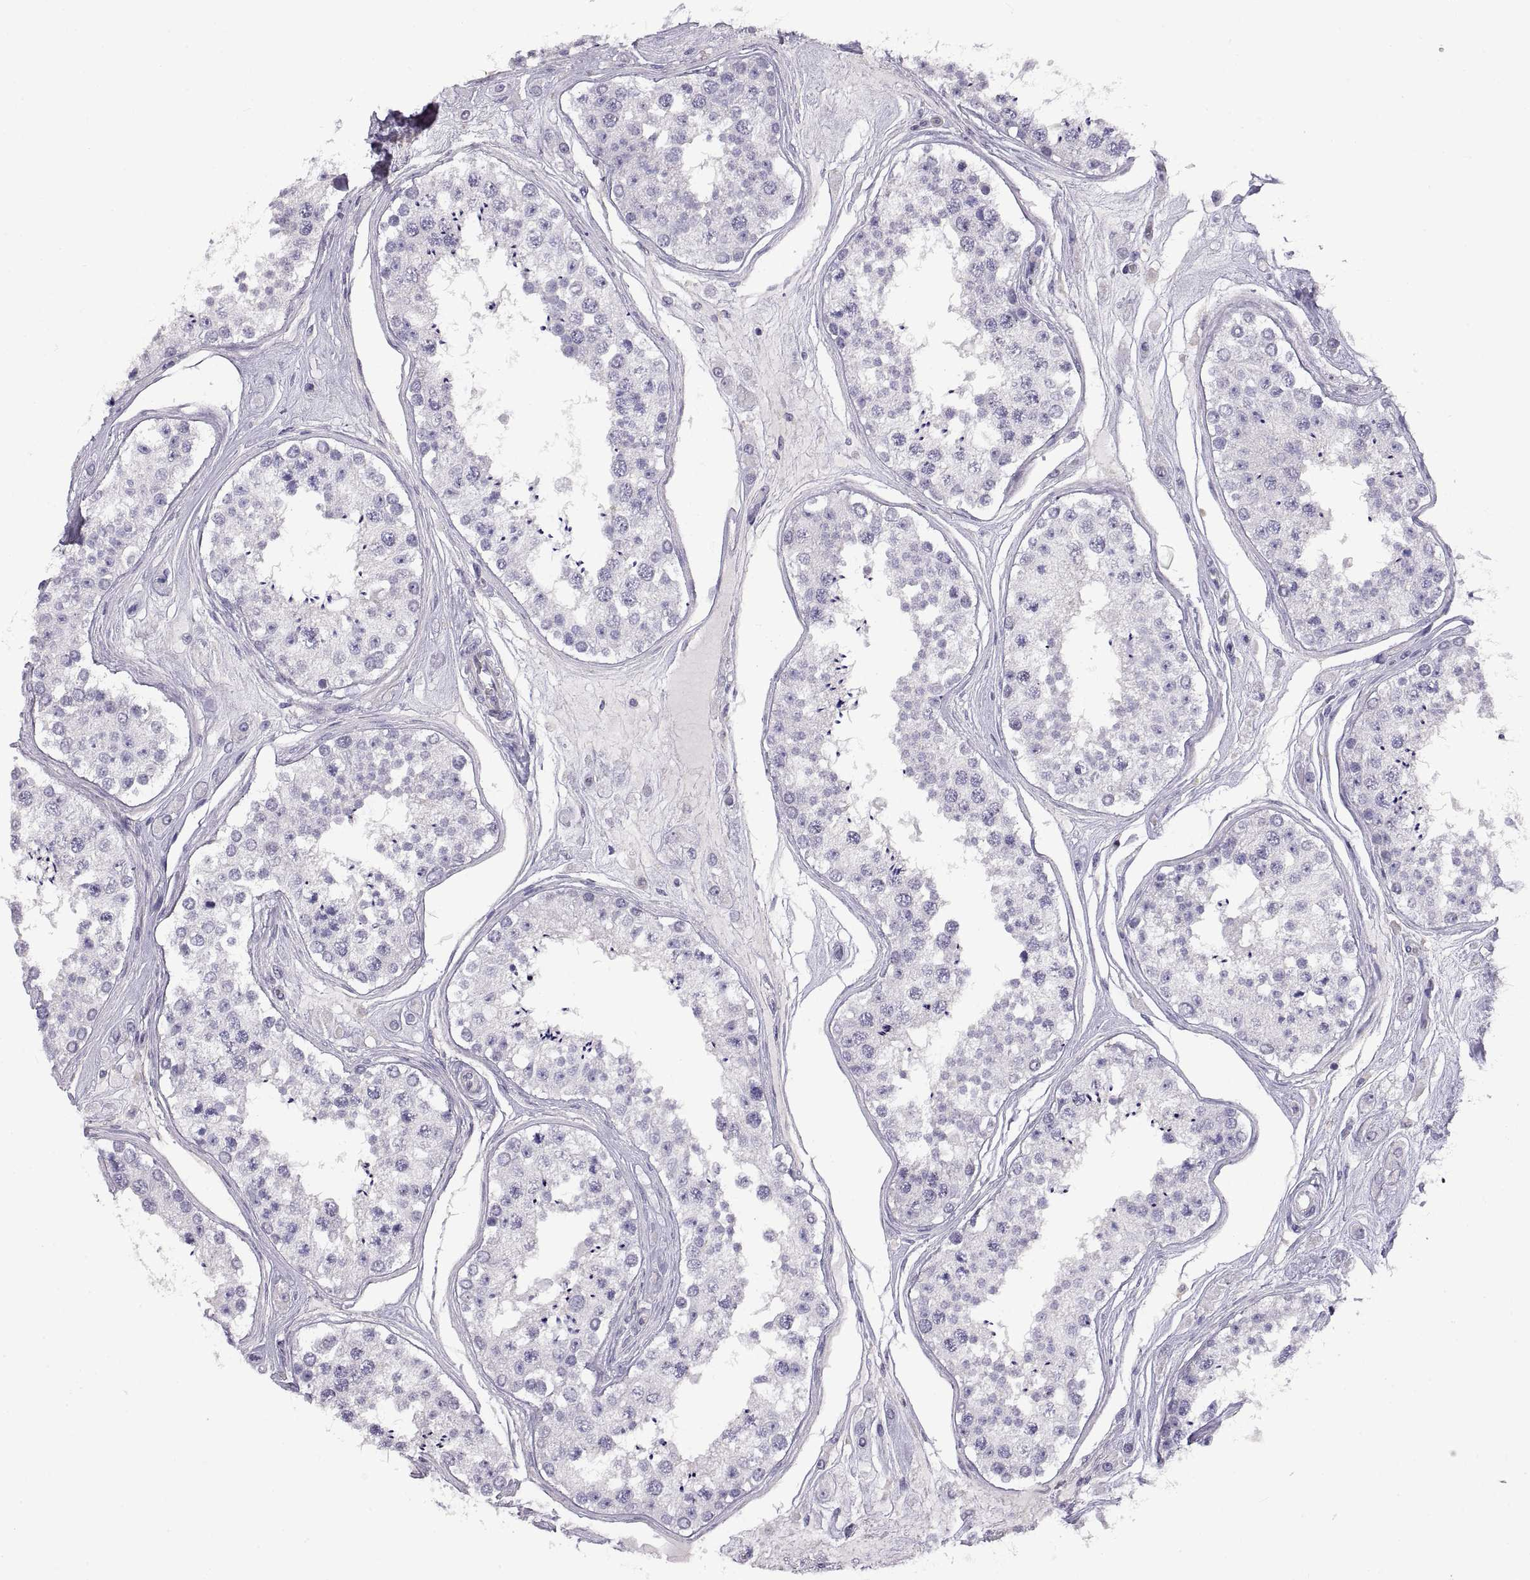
{"staining": {"intensity": "negative", "quantity": "none", "location": "none"}, "tissue": "testis", "cell_type": "Cells in seminiferous ducts", "image_type": "normal", "snomed": [{"axis": "morphology", "description": "Normal tissue, NOS"}, {"axis": "topography", "description": "Testis"}], "caption": "IHC of unremarkable human testis exhibits no staining in cells in seminiferous ducts. Brightfield microscopy of IHC stained with DAB (brown) and hematoxylin (blue), captured at high magnification.", "gene": "CRYBB3", "patient": {"sex": "male", "age": 25}}